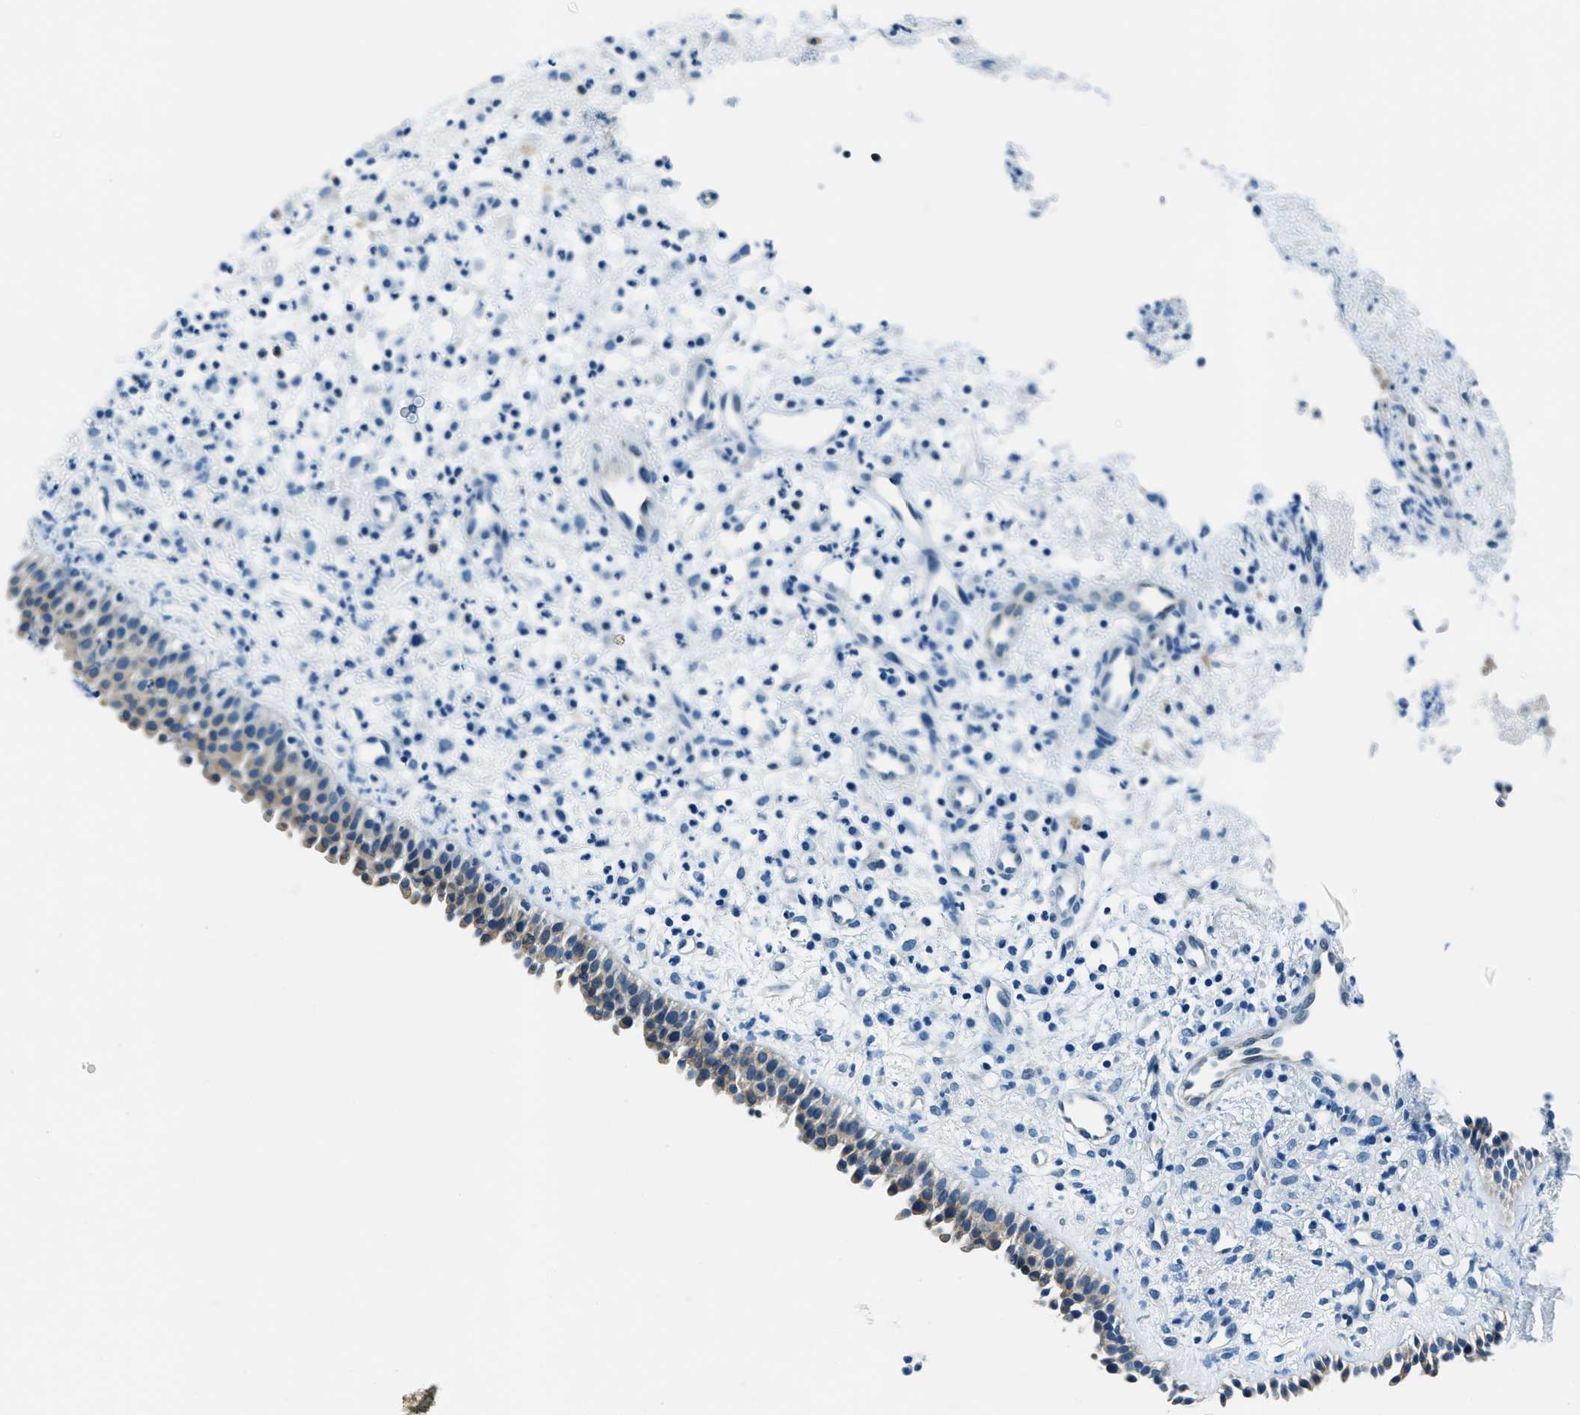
{"staining": {"intensity": "moderate", "quantity": "<25%", "location": "cytoplasmic/membranous"}, "tissue": "nasopharynx", "cell_type": "Respiratory epithelial cells", "image_type": "normal", "snomed": [{"axis": "morphology", "description": "Normal tissue, NOS"}, {"axis": "topography", "description": "Nasopharynx"}], "caption": "There is low levels of moderate cytoplasmic/membranous staining in respiratory epithelial cells of benign nasopharynx, as demonstrated by immunohistochemical staining (brown color).", "gene": "UBAC2", "patient": {"sex": "male", "age": 21}}